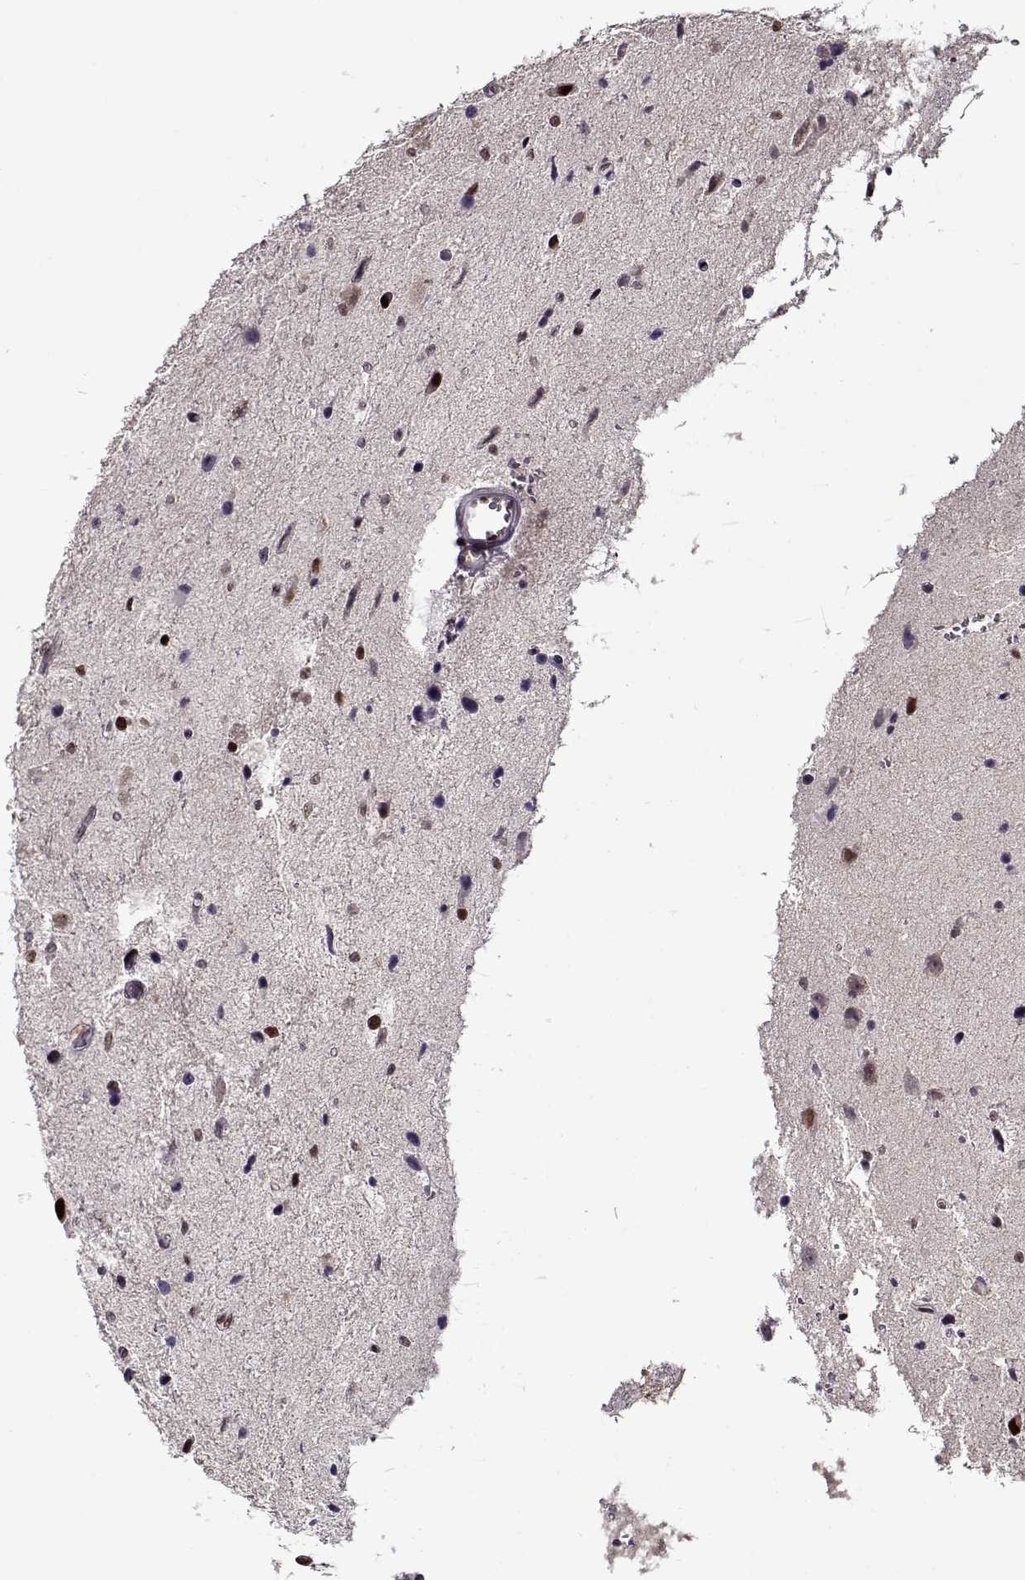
{"staining": {"intensity": "negative", "quantity": "none", "location": "none"}, "tissue": "glioma", "cell_type": "Tumor cells", "image_type": "cancer", "snomed": [{"axis": "morphology", "description": "Glioma, malignant, Low grade"}, {"axis": "topography", "description": "Brain"}], "caption": "Immunohistochemistry (IHC) photomicrograph of neoplastic tissue: glioma stained with DAB shows no significant protein expression in tumor cells.", "gene": "PRMT8", "patient": {"sex": "female", "age": 32}}